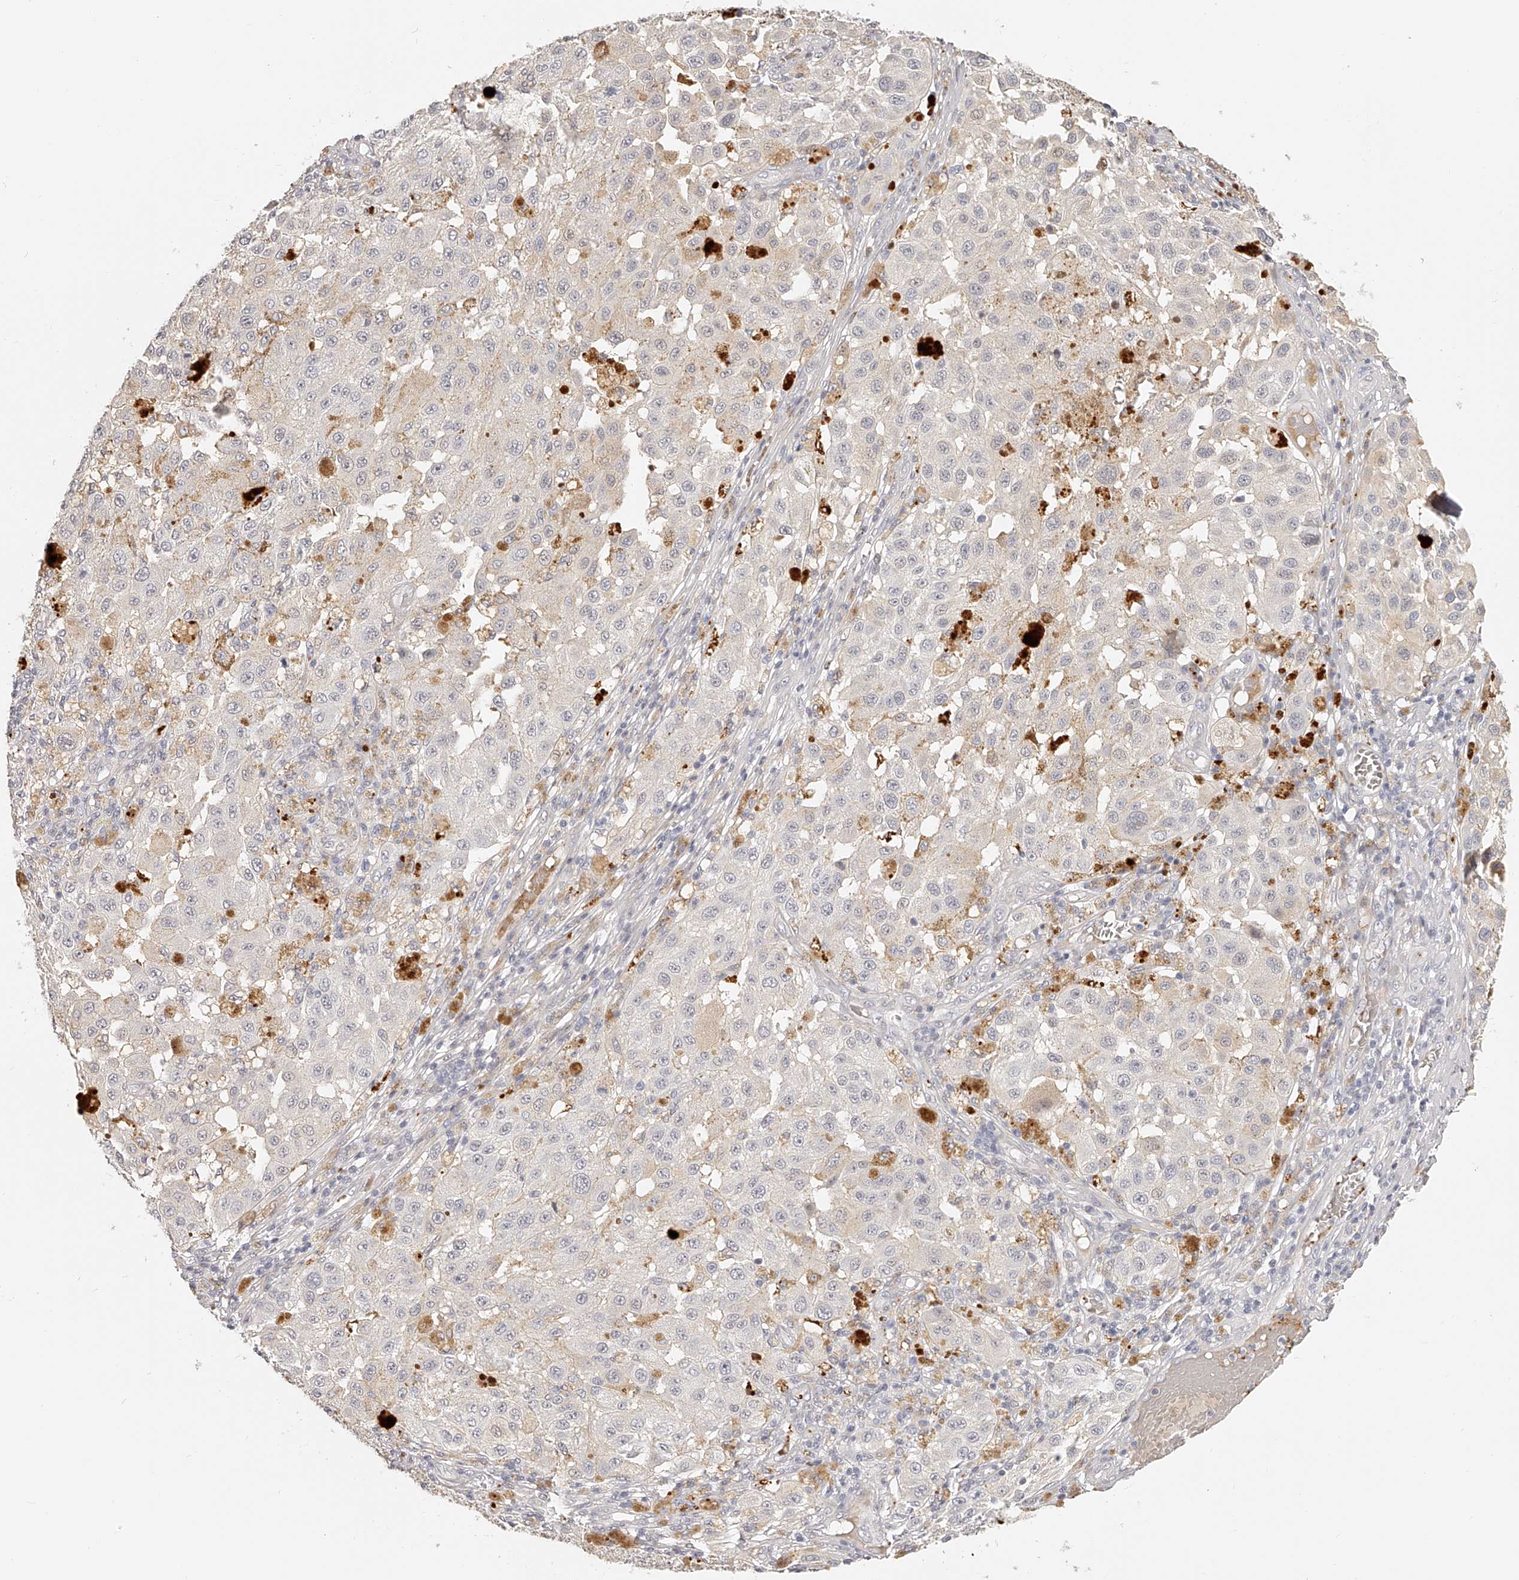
{"staining": {"intensity": "weak", "quantity": "<25%", "location": "cytoplasmic/membranous"}, "tissue": "melanoma", "cell_type": "Tumor cells", "image_type": "cancer", "snomed": [{"axis": "morphology", "description": "Malignant melanoma, NOS"}, {"axis": "topography", "description": "Skin"}], "caption": "IHC photomicrograph of melanoma stained for a protein (brown), which demonstrates no staining in tumor cells.", "gene": "ITGB3", "patient": {"sex": "female", "age": 64}}